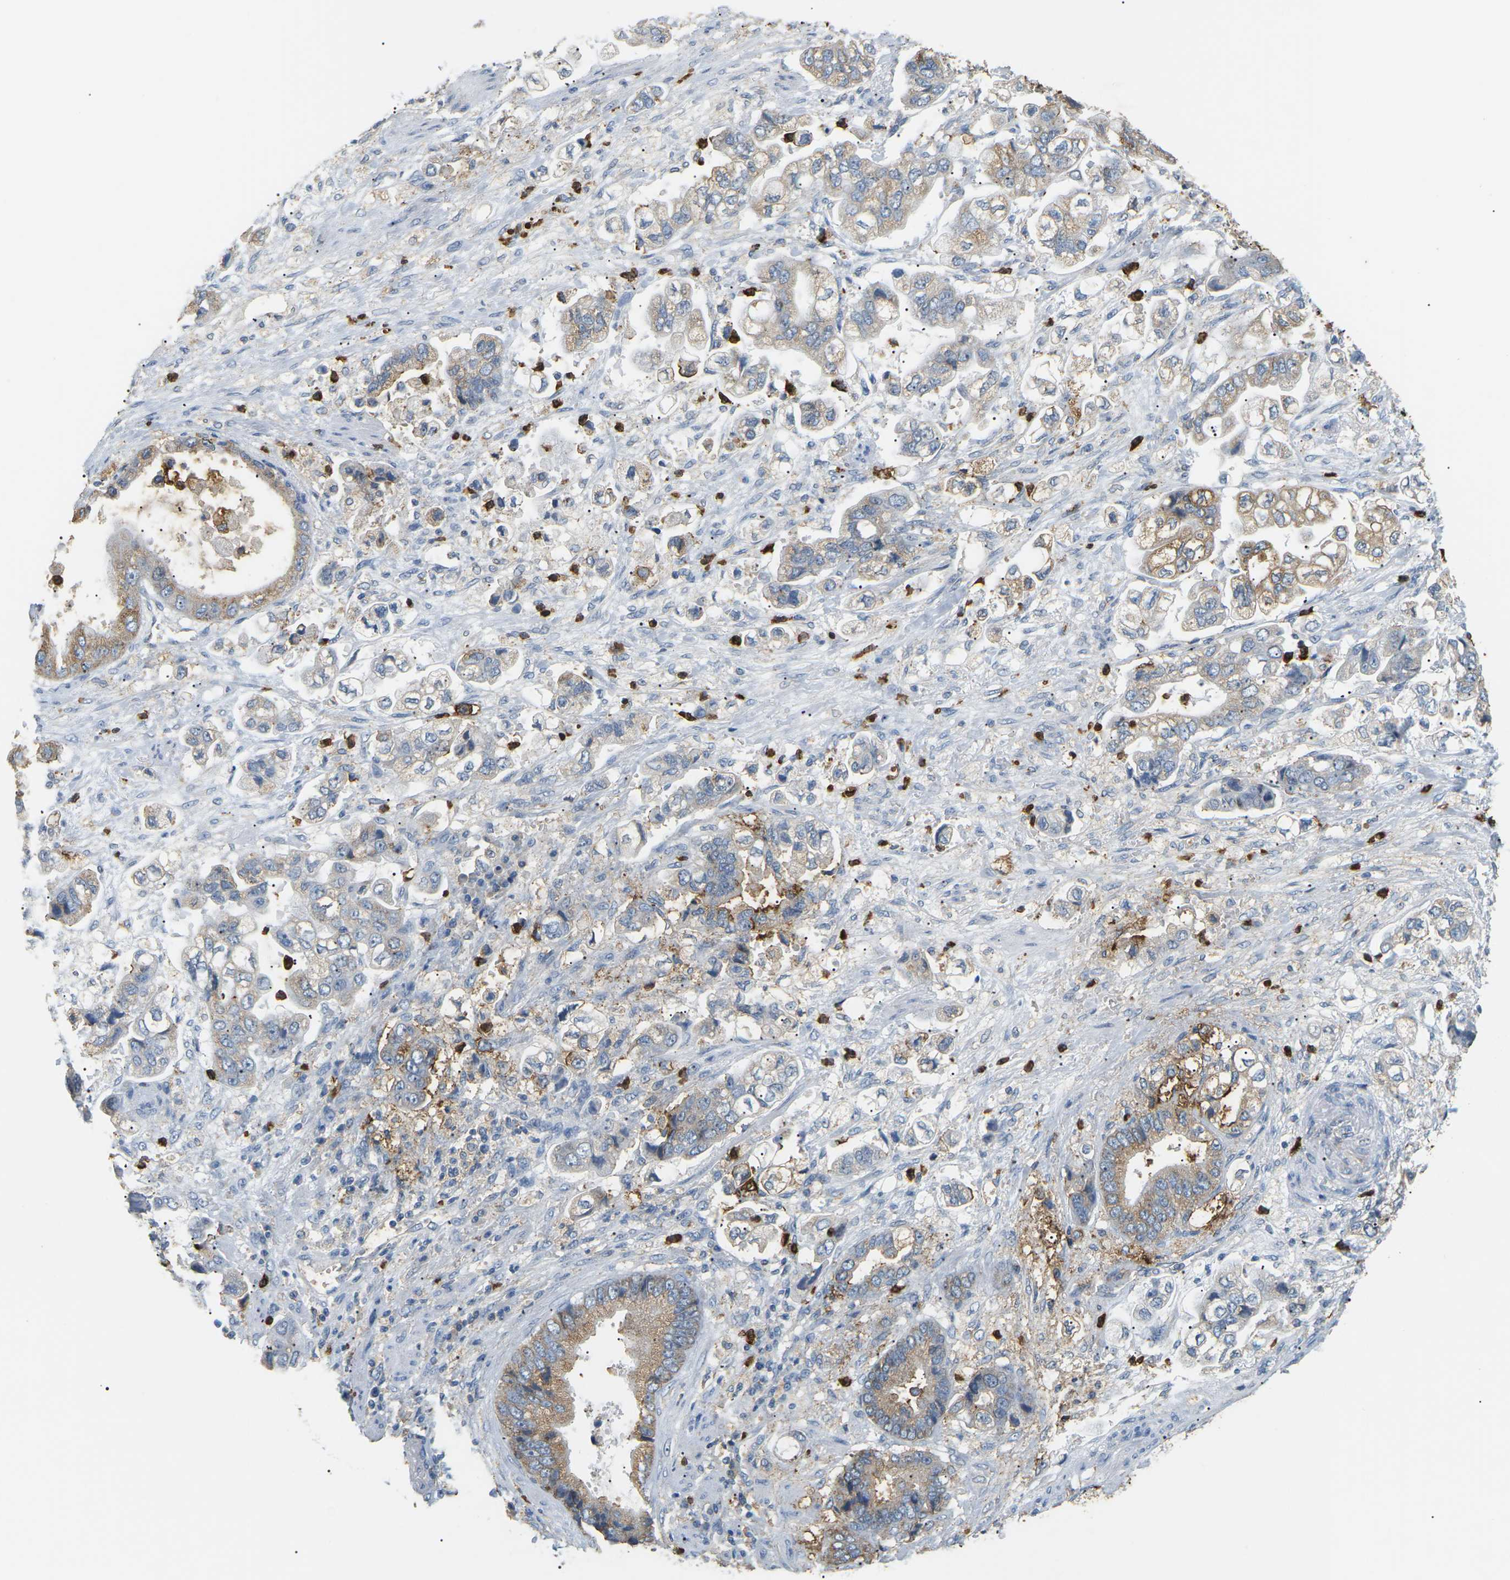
{"staining": {"intensity": "moderate", "quantity": "25%-75%", "location": "cytoplasmic/membranous"}, "tissue": "stomach cancer", "cell_type": "Tumor cells", "image_type": "cancer", "snomed": [{"axis": "morphology", "description": "Normal tissue, NOS"}, {"axis": "morphology", "description": "Adenocarcinoma, NOS"}, {"axis": "topography", "description": "Stomach"}], "caption": "Stomach cancer was stained to show a protein in brown. There is medium levels of moderate cytoplasmic/membranous staining in approximately 25%-75% of tumor cells. The staining was performed using DAB (3,3'-diaminobenzidine), with brown indicating positive protein expression. Nuclei are stained blue with hematoxylin.", "gene": "ADM", "patient": {"sex": "male", "age": 62}}